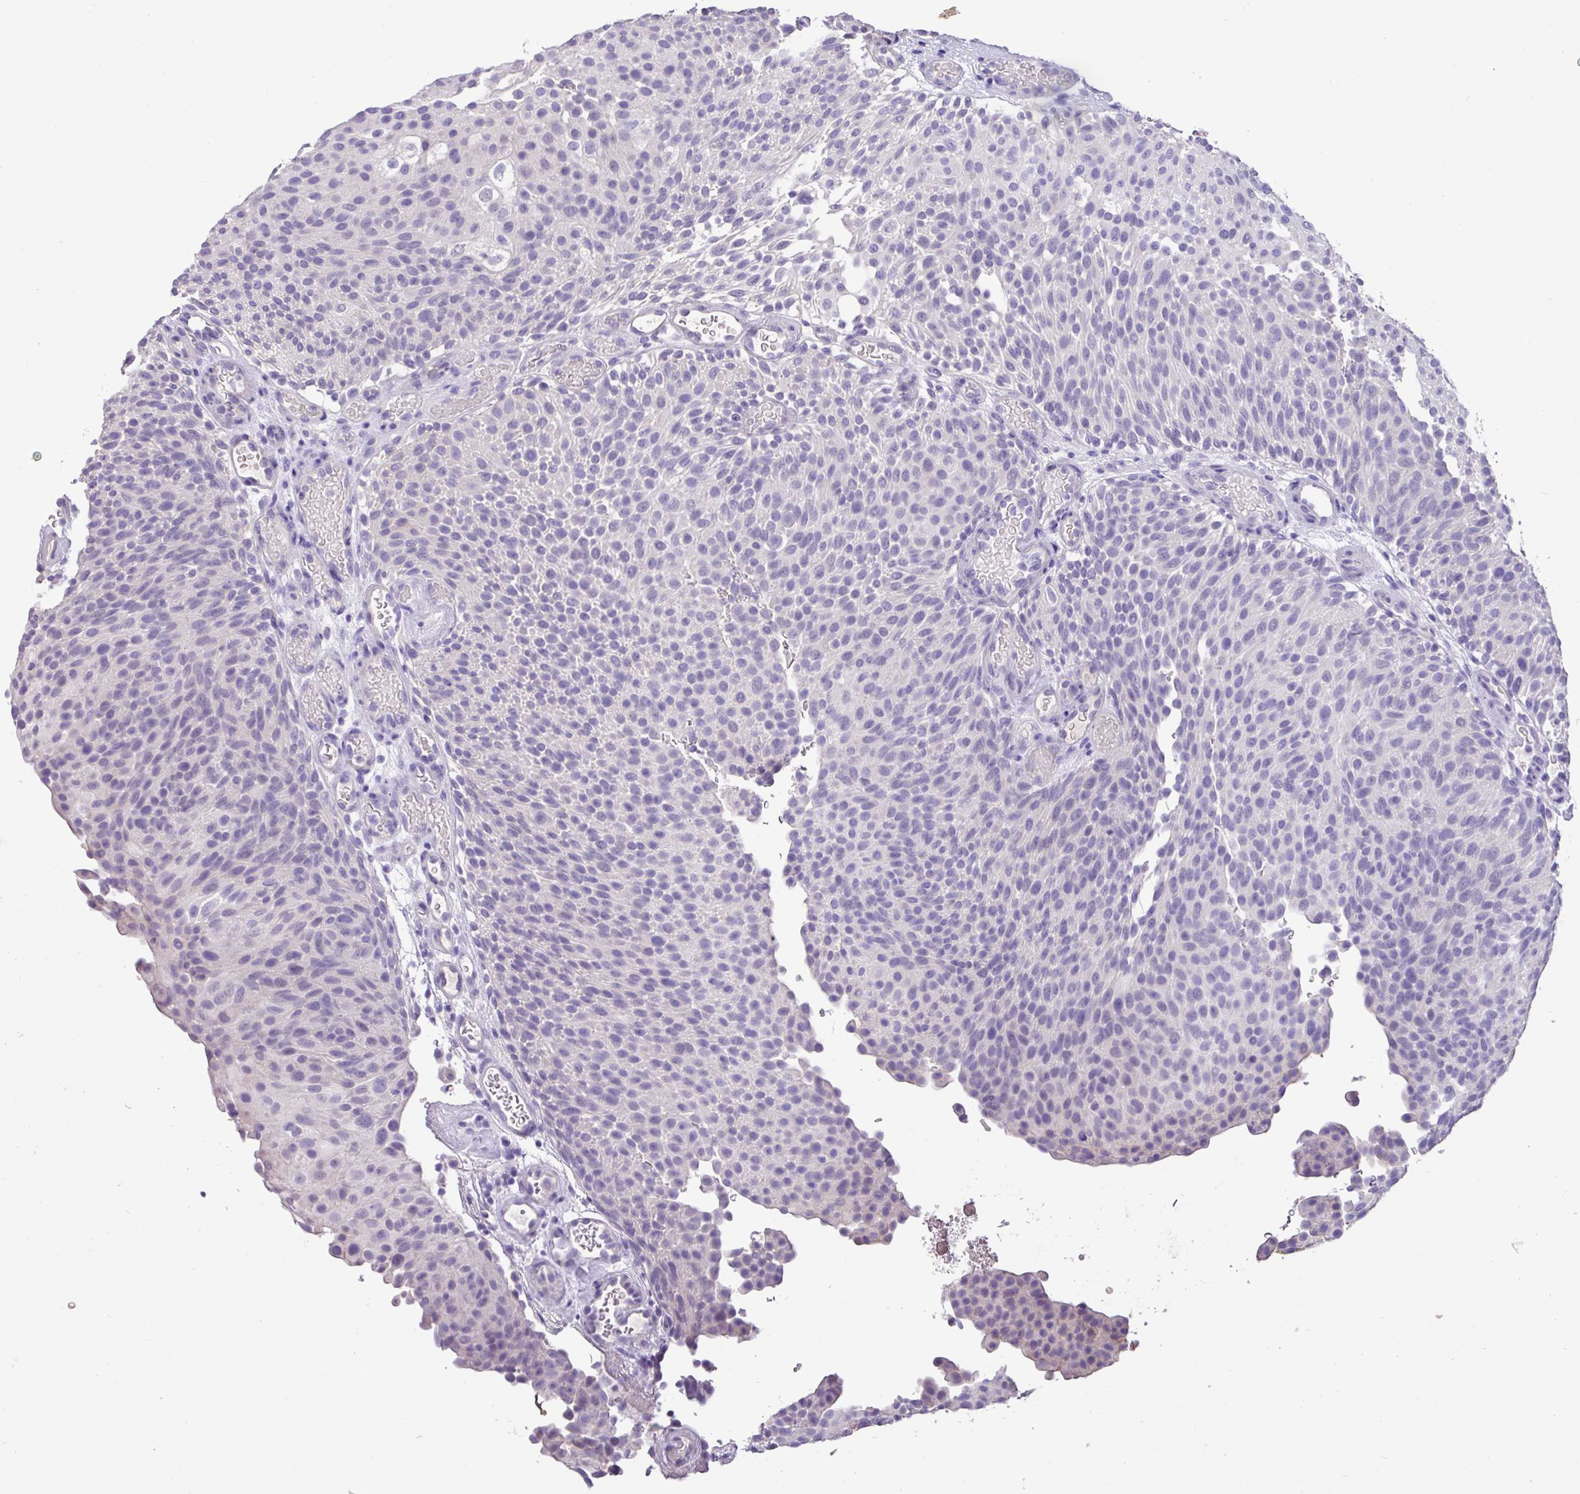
{"staining": {"intensity": "negative", "quantity": "none", "location": "none"}, "tissue": "urothelial cancer", "cell_type": "Tumor cells", "image_type": "cancer", "snomed": [{"axis": "morphology", "description": "Urothelial carcinoma, Low grade"}, {"axis": "topography", "description": "Urinary bladder"}], "caption": "Micrograph shows no significant protein positivity in tumor cells of low-grade urothelial carcinoma.", "gene": "EPCAM", "patient": {"sex": "male", "age": 78}}